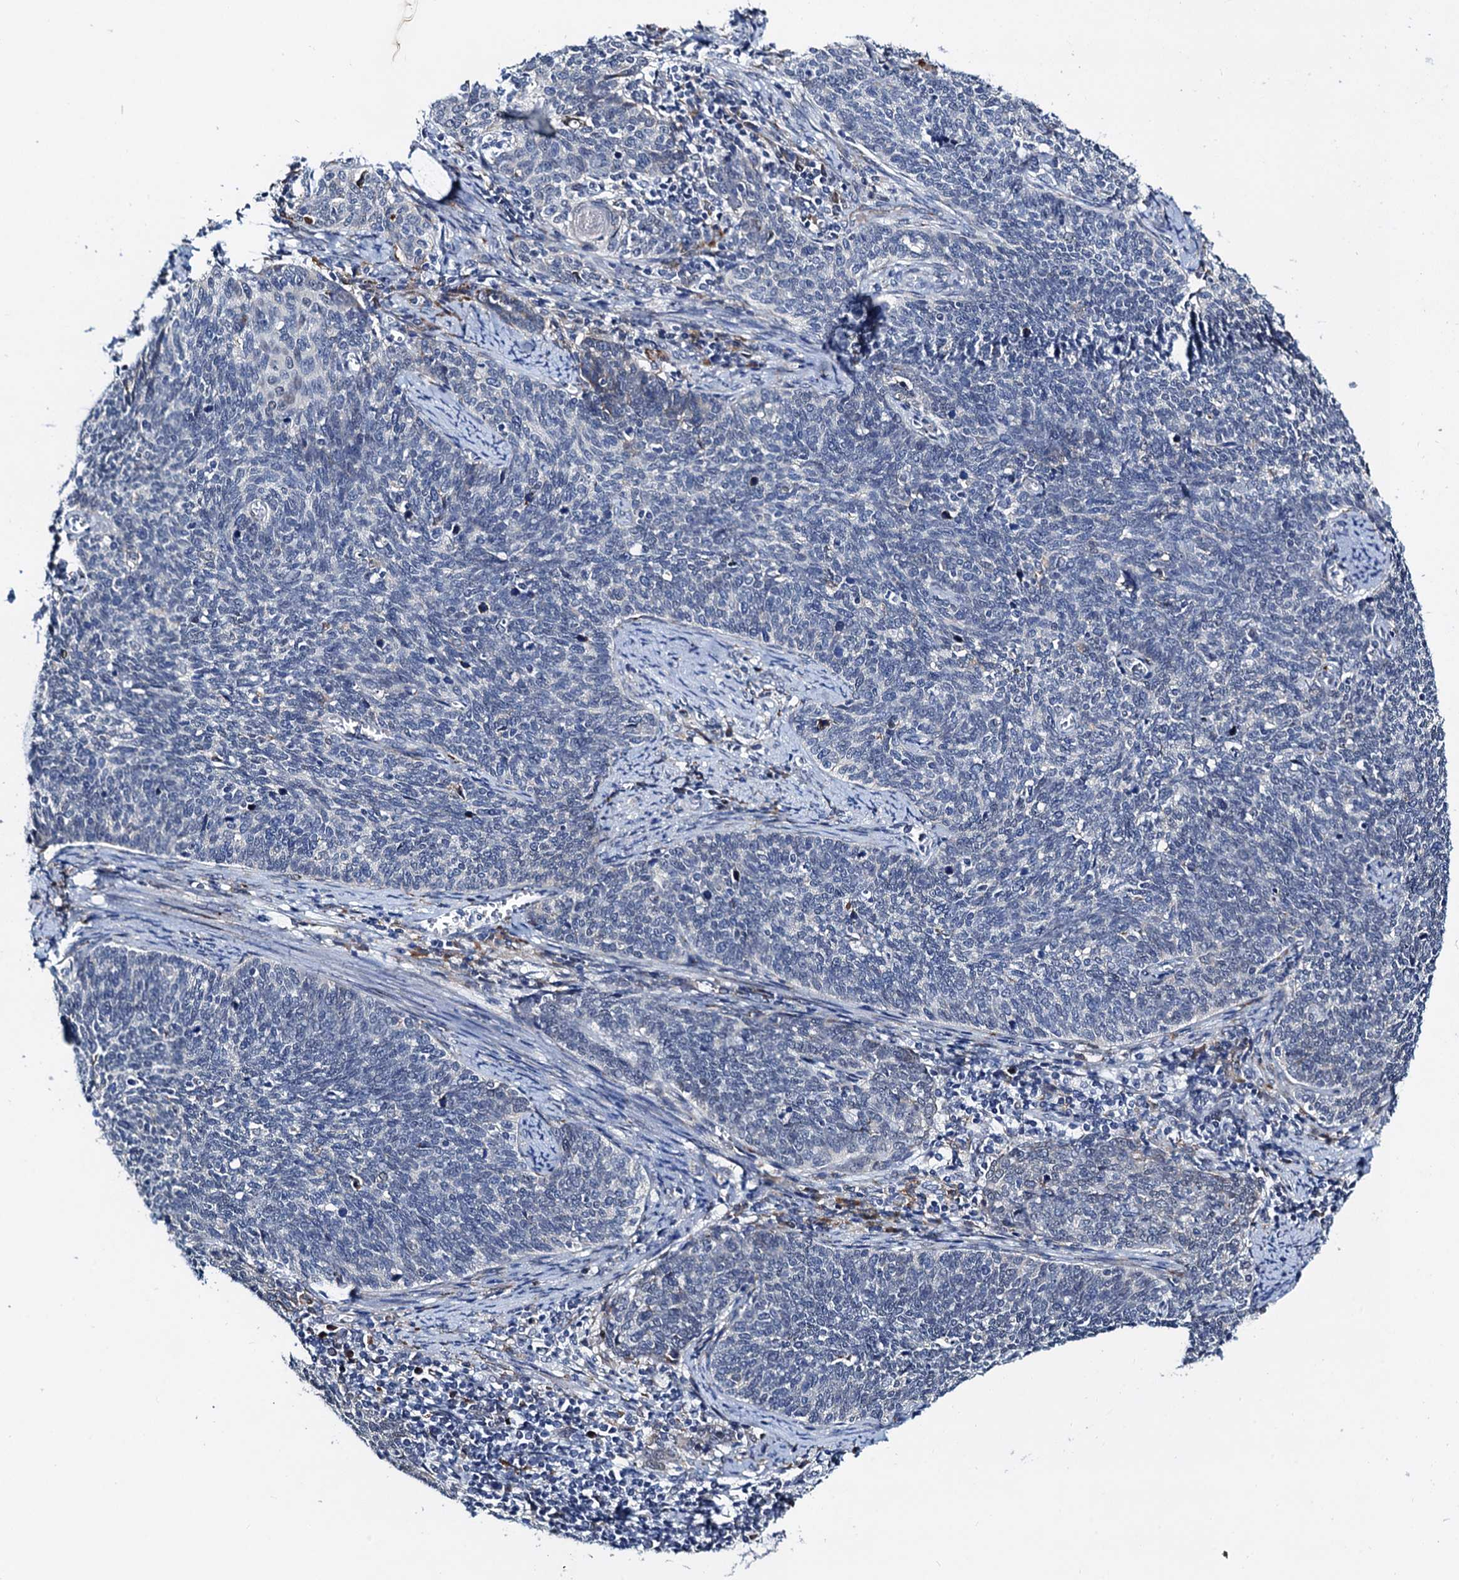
{"staining": {"intensity": "negative", "quantity": "none", "location": "none"}, "tissue": "cervical cancer", "cell_type": "Tumor cells", "image_type": "cancer", "snomed": [{"axis": "morphology", "description": "Squamous cell carcinoma, NOS"}, {"axis": "topography", "description": "Cervix"}], "caption": "The micrograph reveals no significant staining in tumor cells of squamous cell carcinoma (cervical).", "gene": "SLC7A10", "patient": {"sex": "female", "age": 39}}